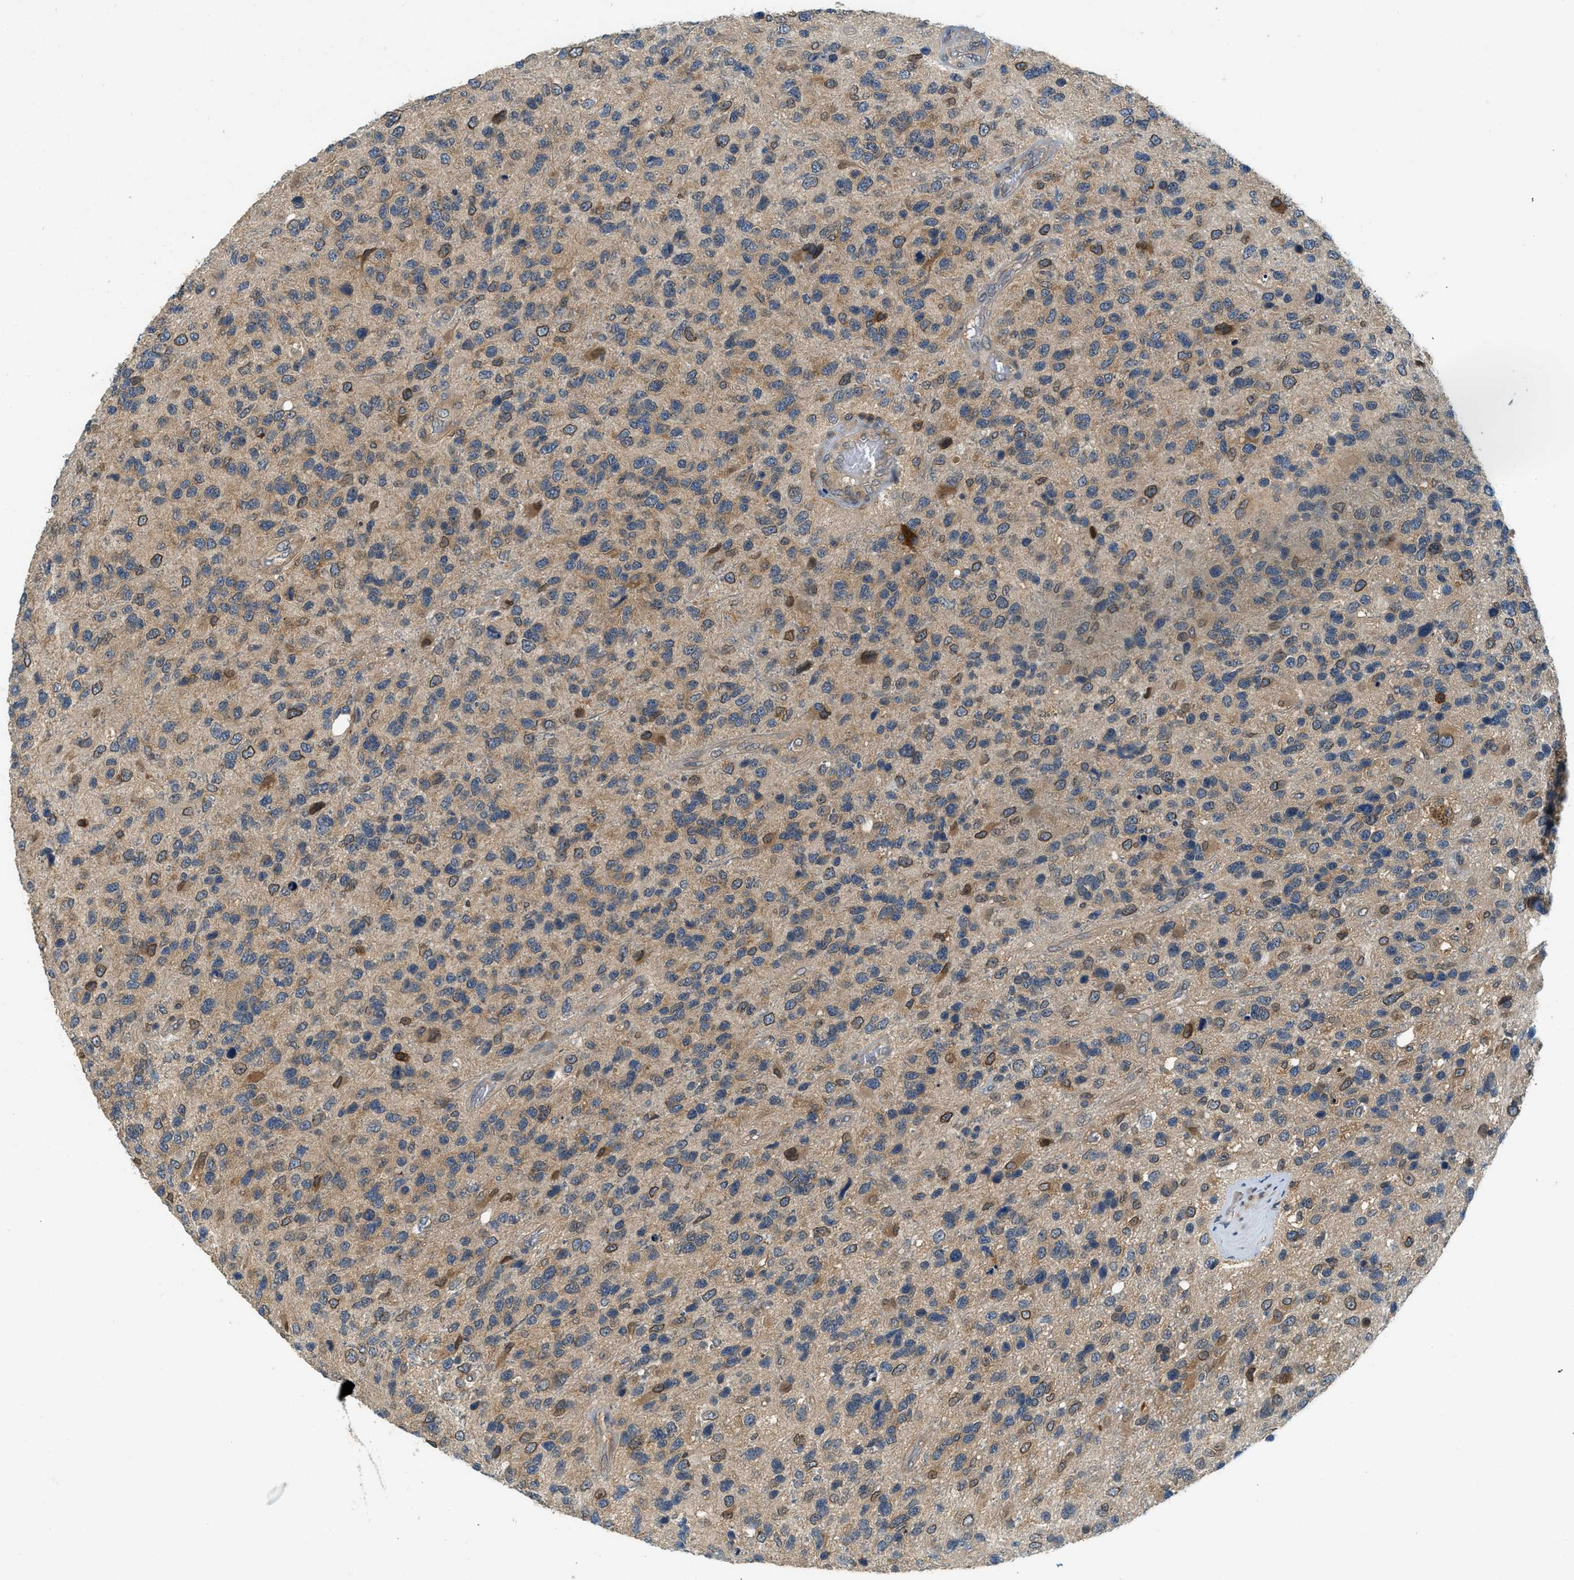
{"staining": {"intensity": "moderate", "quantity": "25%-75%", "location": "cytoplasmic/membranous,nuclear"}, "tissue": "glioma", "cell_type": "Tumor cells", "image_type": "cancer", "snomed": [{"axis": "morphology", "description": "Glioma, malignant, High grade"}, {"axis": "topography", "description": "Brain"}], "caption": "Immunohistochemistry (IHC) photomicrograph of neoplastic tissue: glioma stained using immunohistochemistry displays medium levels of moderate protein expression localized specifically in the cytoplasmic/membranous and nuclear of tumor cells, appearing as a cytoplasmic/membranous and nuclear brown color.", "gene": "GMPPB", "patient": {"sex": "female", "age": 58}}